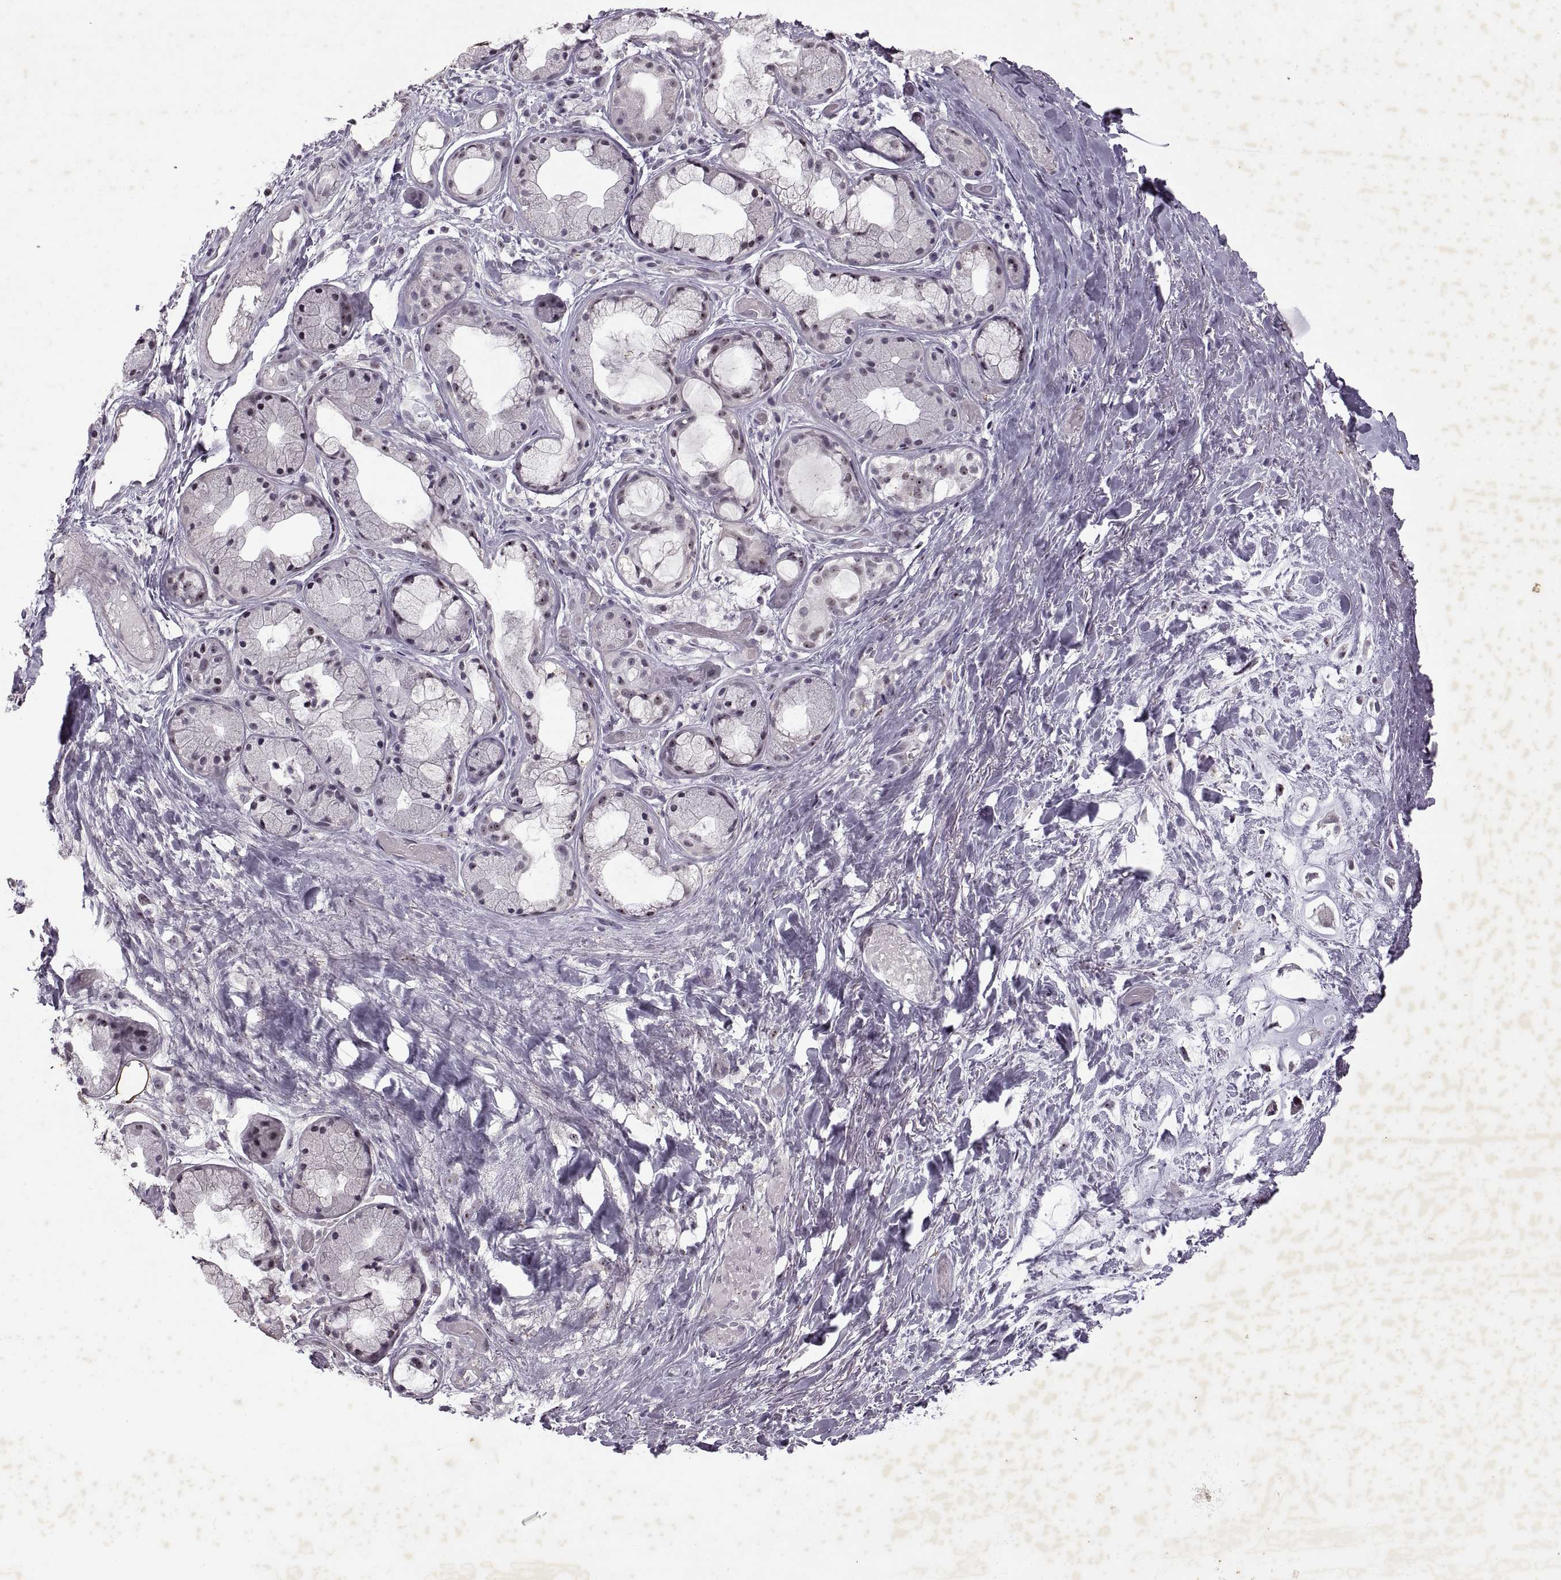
{"staining": {"intensity": "negative", "quantity": "none", "location": "none"}, "tissue": "soft tissue", "cell_type": "Fibroblasts", "image_type": "normal", "snomed": [{"axis": "morphology", "description": "Normal tissue, NOS"}, {"axis": "topography", "description": "Cartilage tissue"}], "caption": "Image shows no protein expression in fibroblasts of unremarkable soft tissue. Nuclei are stained in blue.", "gene": "SINHCAF", "patient": {"sex": "male", "age": 62}}